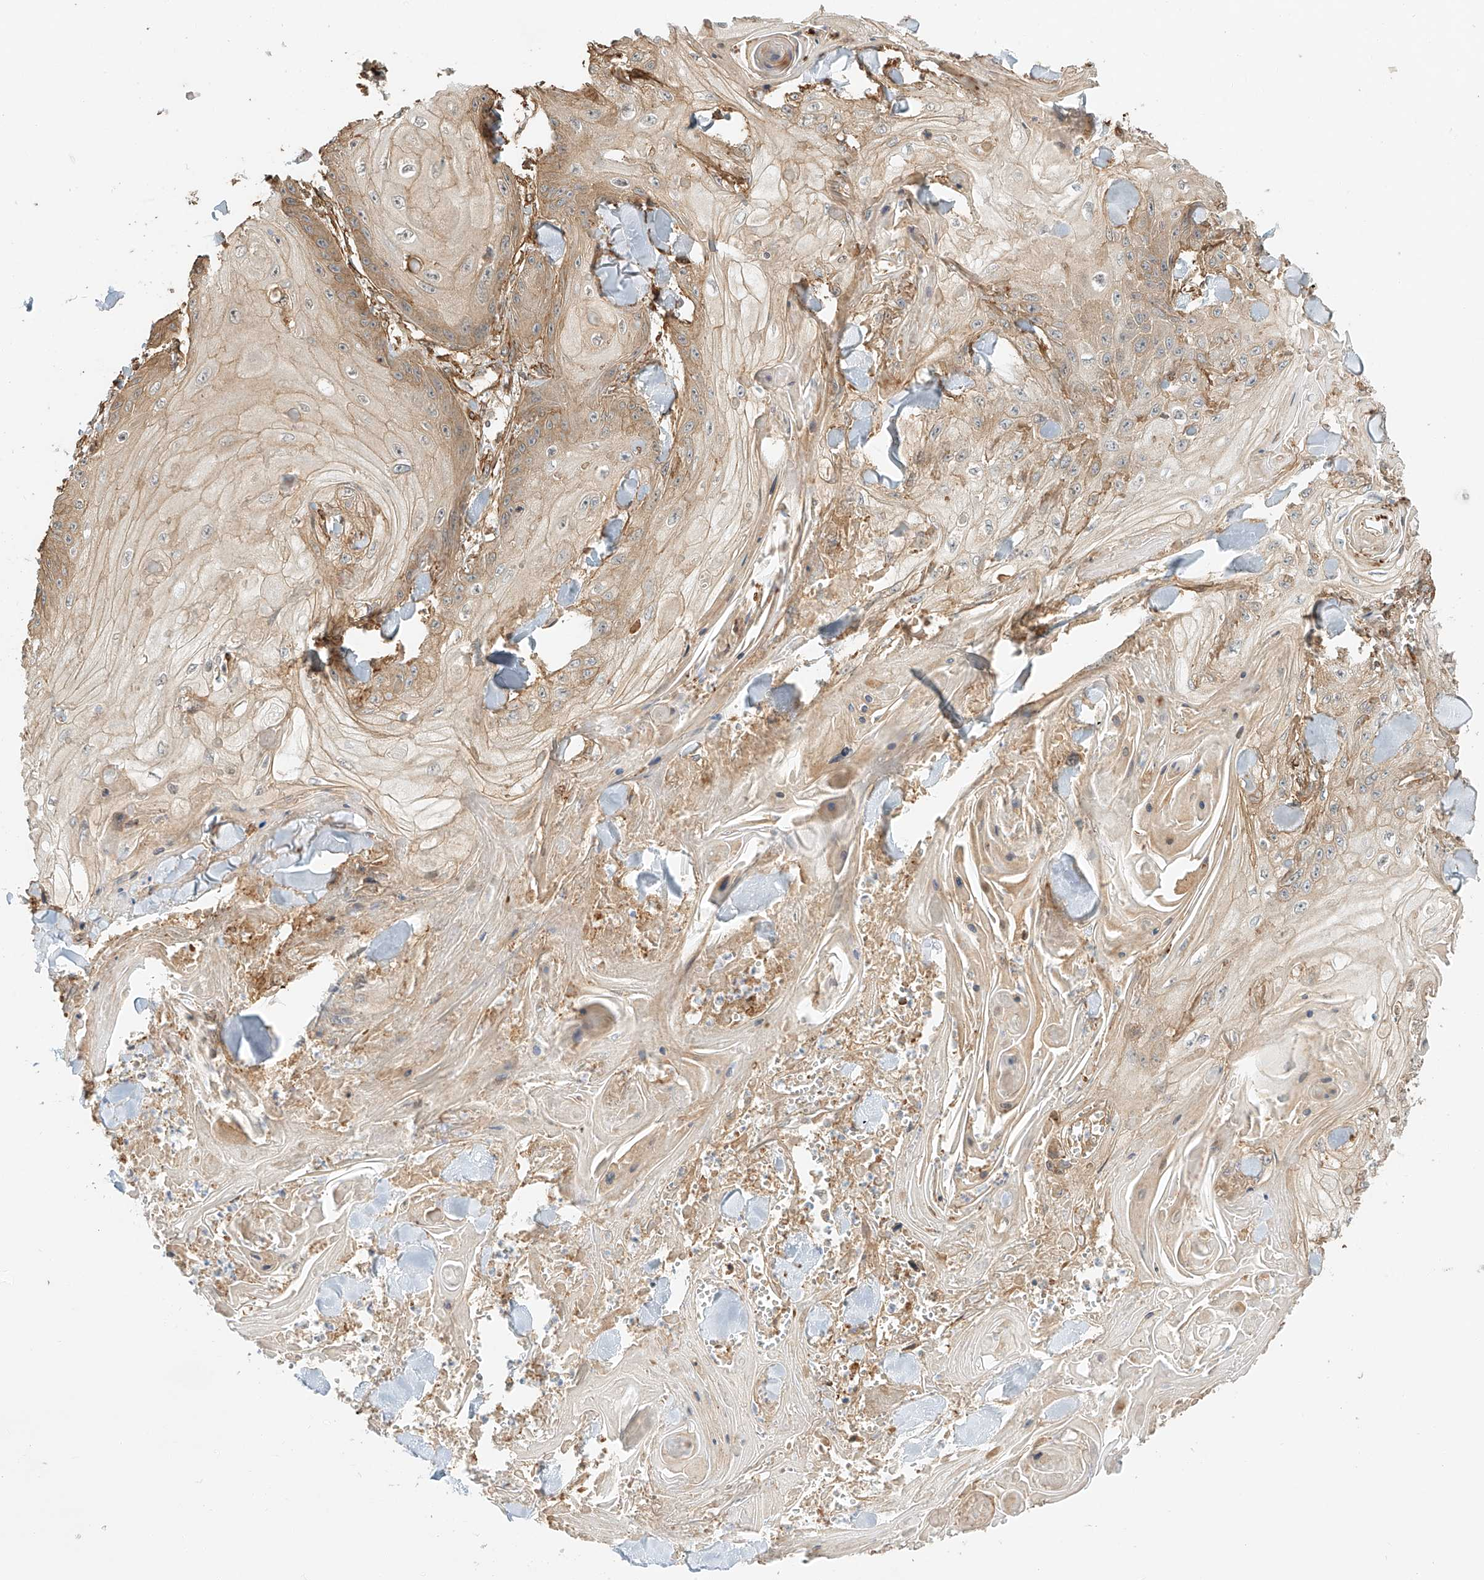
{"staining": {"intensity": "moderate", "quantity": "25%-75%", "location": "cytoplasmic/membranous"}, "tissue": "skin cancer", "cell_type": "Tumor cells", "image_type": "cancer", "snomed": [{"axis": "morphology", "description": "Squamous cell carcinoma, NOS"}, {"axis": "topography", "description": "Skin"}], "caption": "Skin cancer (squamous cell carcinoma) stained with DAB immunohistochemistry (IHC) shows medium levels of moderate cytoplasmic/membranous positivity in approximately 25%-75% of tumor cells.", "gene": "CSMD3", "patient": {"sex": "male", "age": 74}}